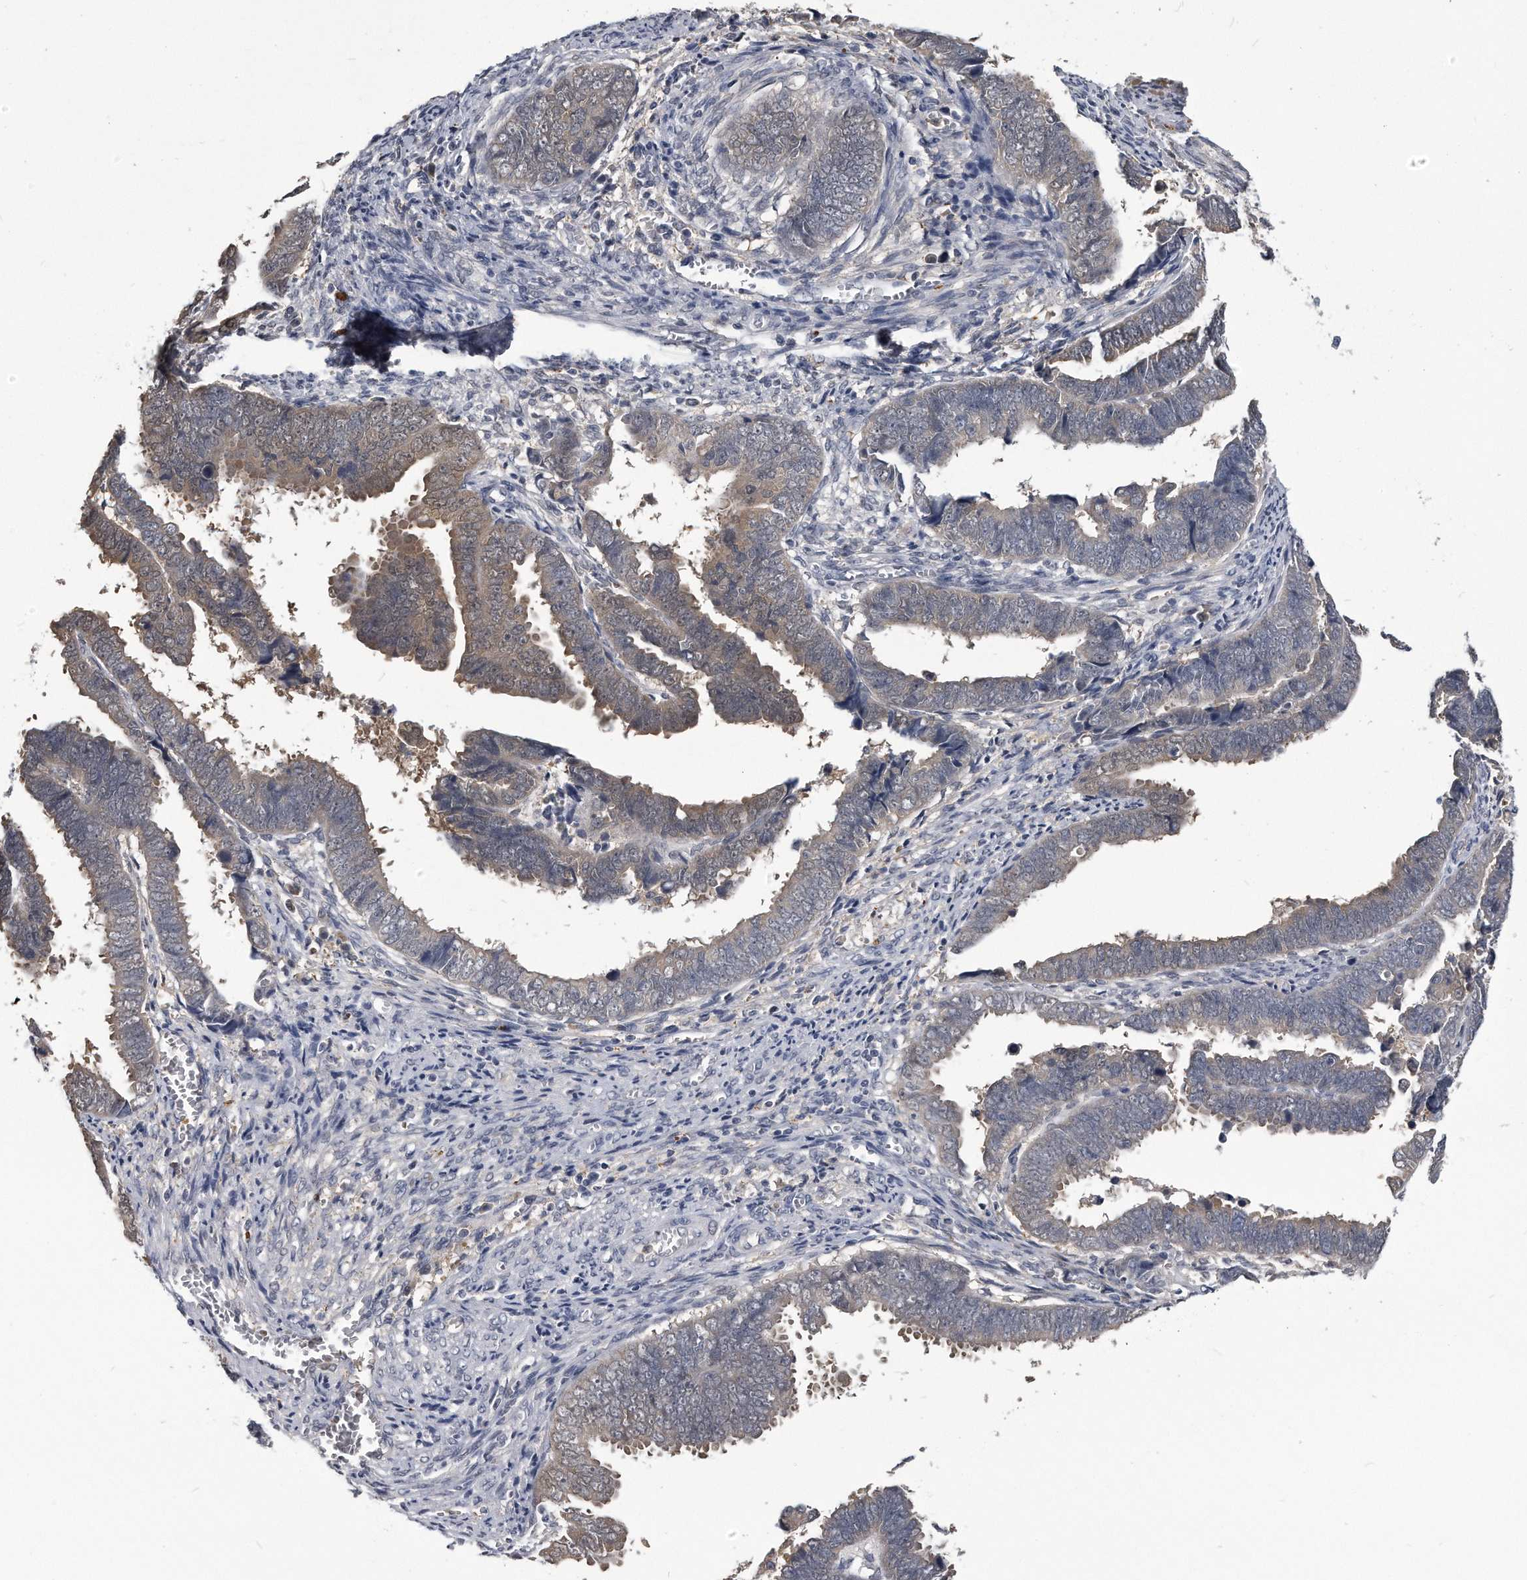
{"staining": {"intensity": "weak", "quantity": "25%-75%", "location": "cytoplasmic/membranous"}, "tissue": "endometrial cancer", "cell_type": "Tumor cells", "image_type": "cancer", "snomed": [{"axis": "morphology", "description": "Adenocarcinoma, NOS"}, {"axis": "topography", "description": "Endometrium"}], "caption": "This image demonstrates endometrial cancer (adenocarcinoma) stained with immunohistochemistry to label a protein in brown. The cytoplasmic/membranous of tumor cells show weak positivity for the protein. Nuclei are counter-stained blue.", "gene": "PDXK", "patient": {"sex": "female", "age": 75}}